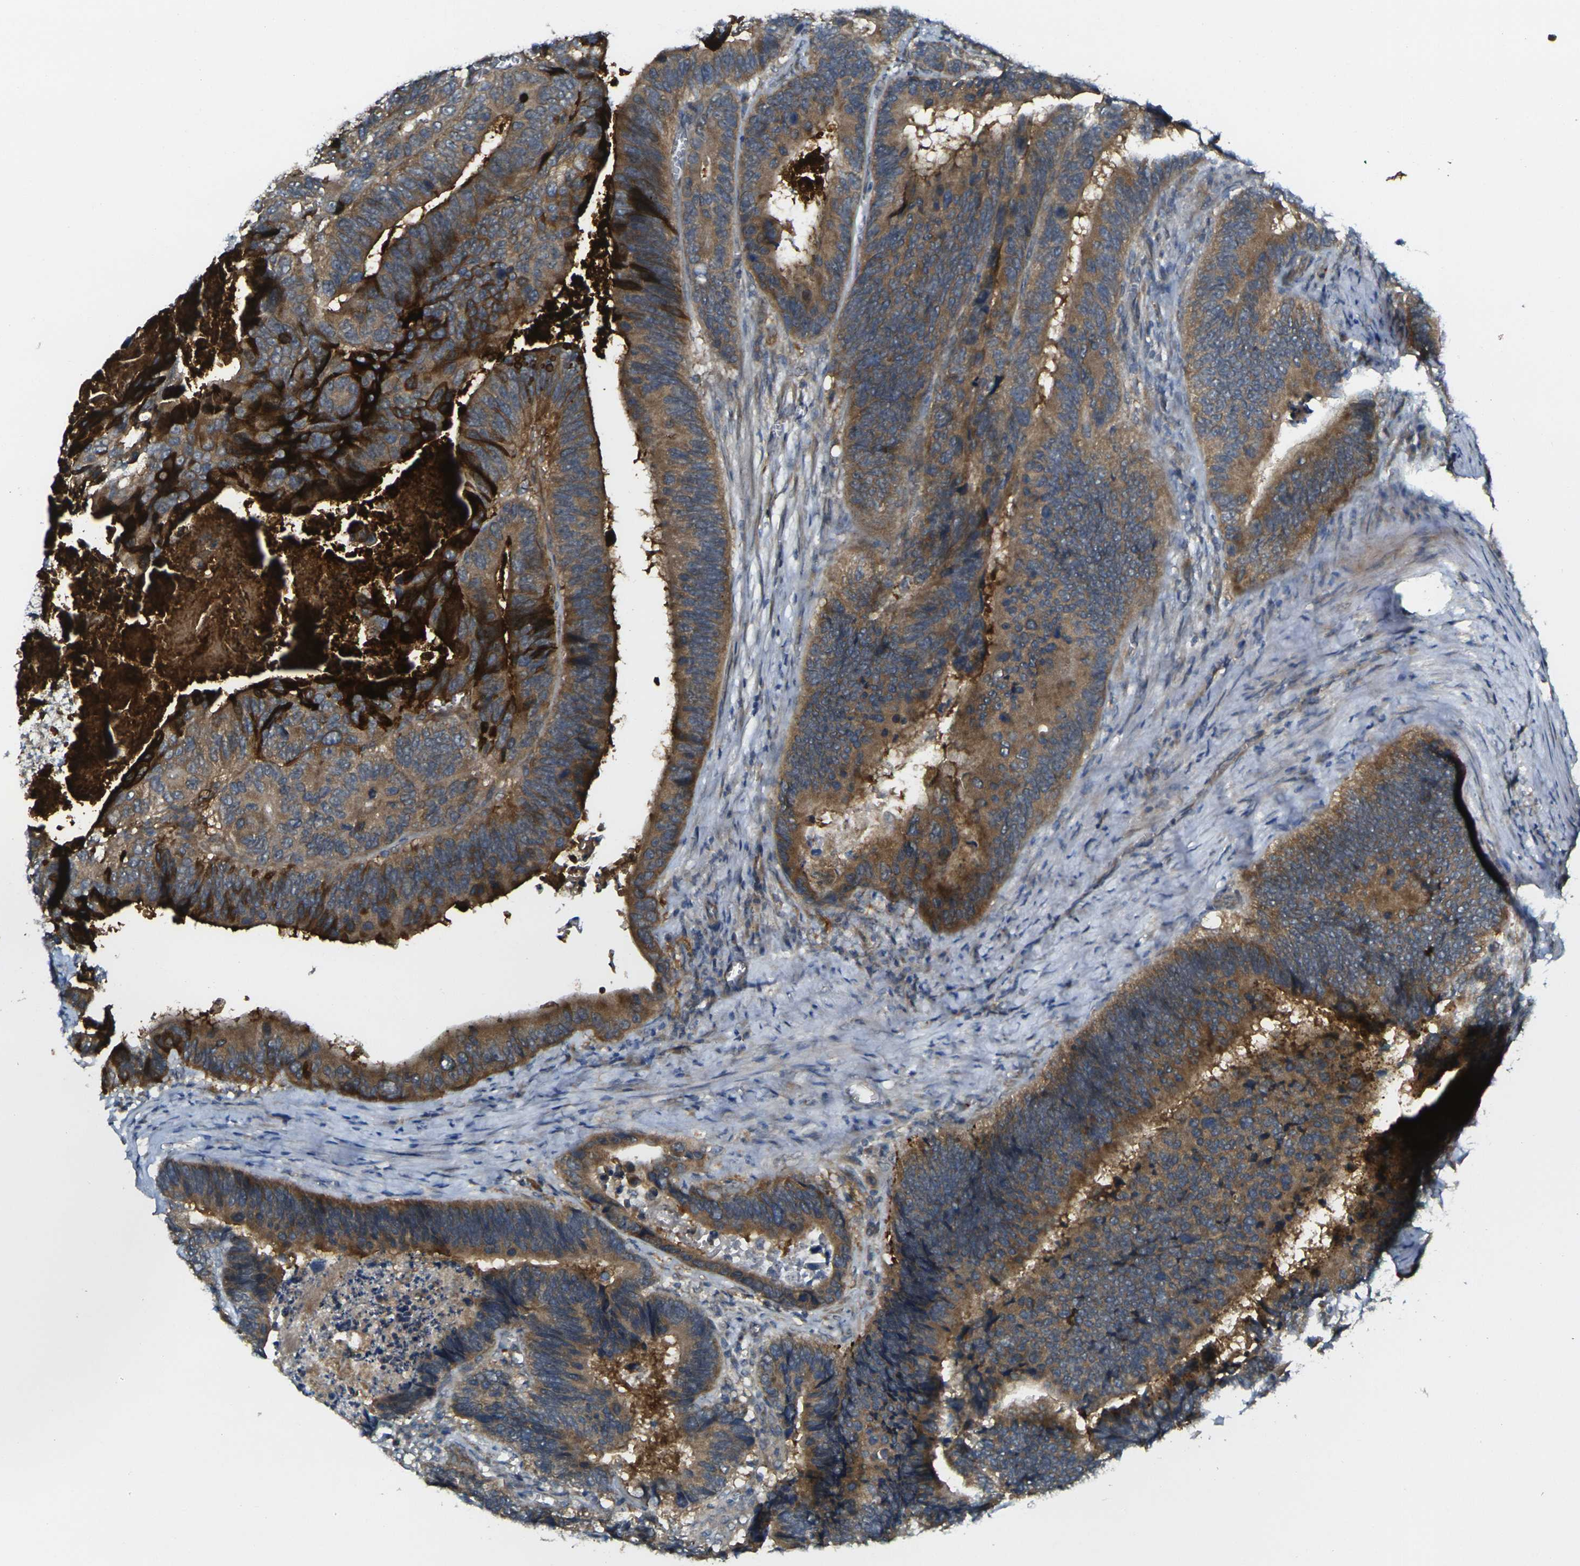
{"staining": {"intensity": "moderate", "quantity": ">75%", "location": "cytoplasmic/membranous"}, "tissue": "colorectal cancer", "cell_type": "Tumor cells", "image_type": "cancer", "snomed": [{"axis": "morphology", "description": "Adenocarcinoma, NOS"}, {"axis": "topography", "description": "Colon"}], "caption": "Tumor cells display medium levels of moderate cytoplasmic/membranous expression in about >75% of cells in human colorectal cancer. Using DAB (brown) and hematoxylin (blue) stains, captured at high magnification using brightfield microscopy.", "gene": "GNA12", "patient": {"sex": "male", "age": 72}}